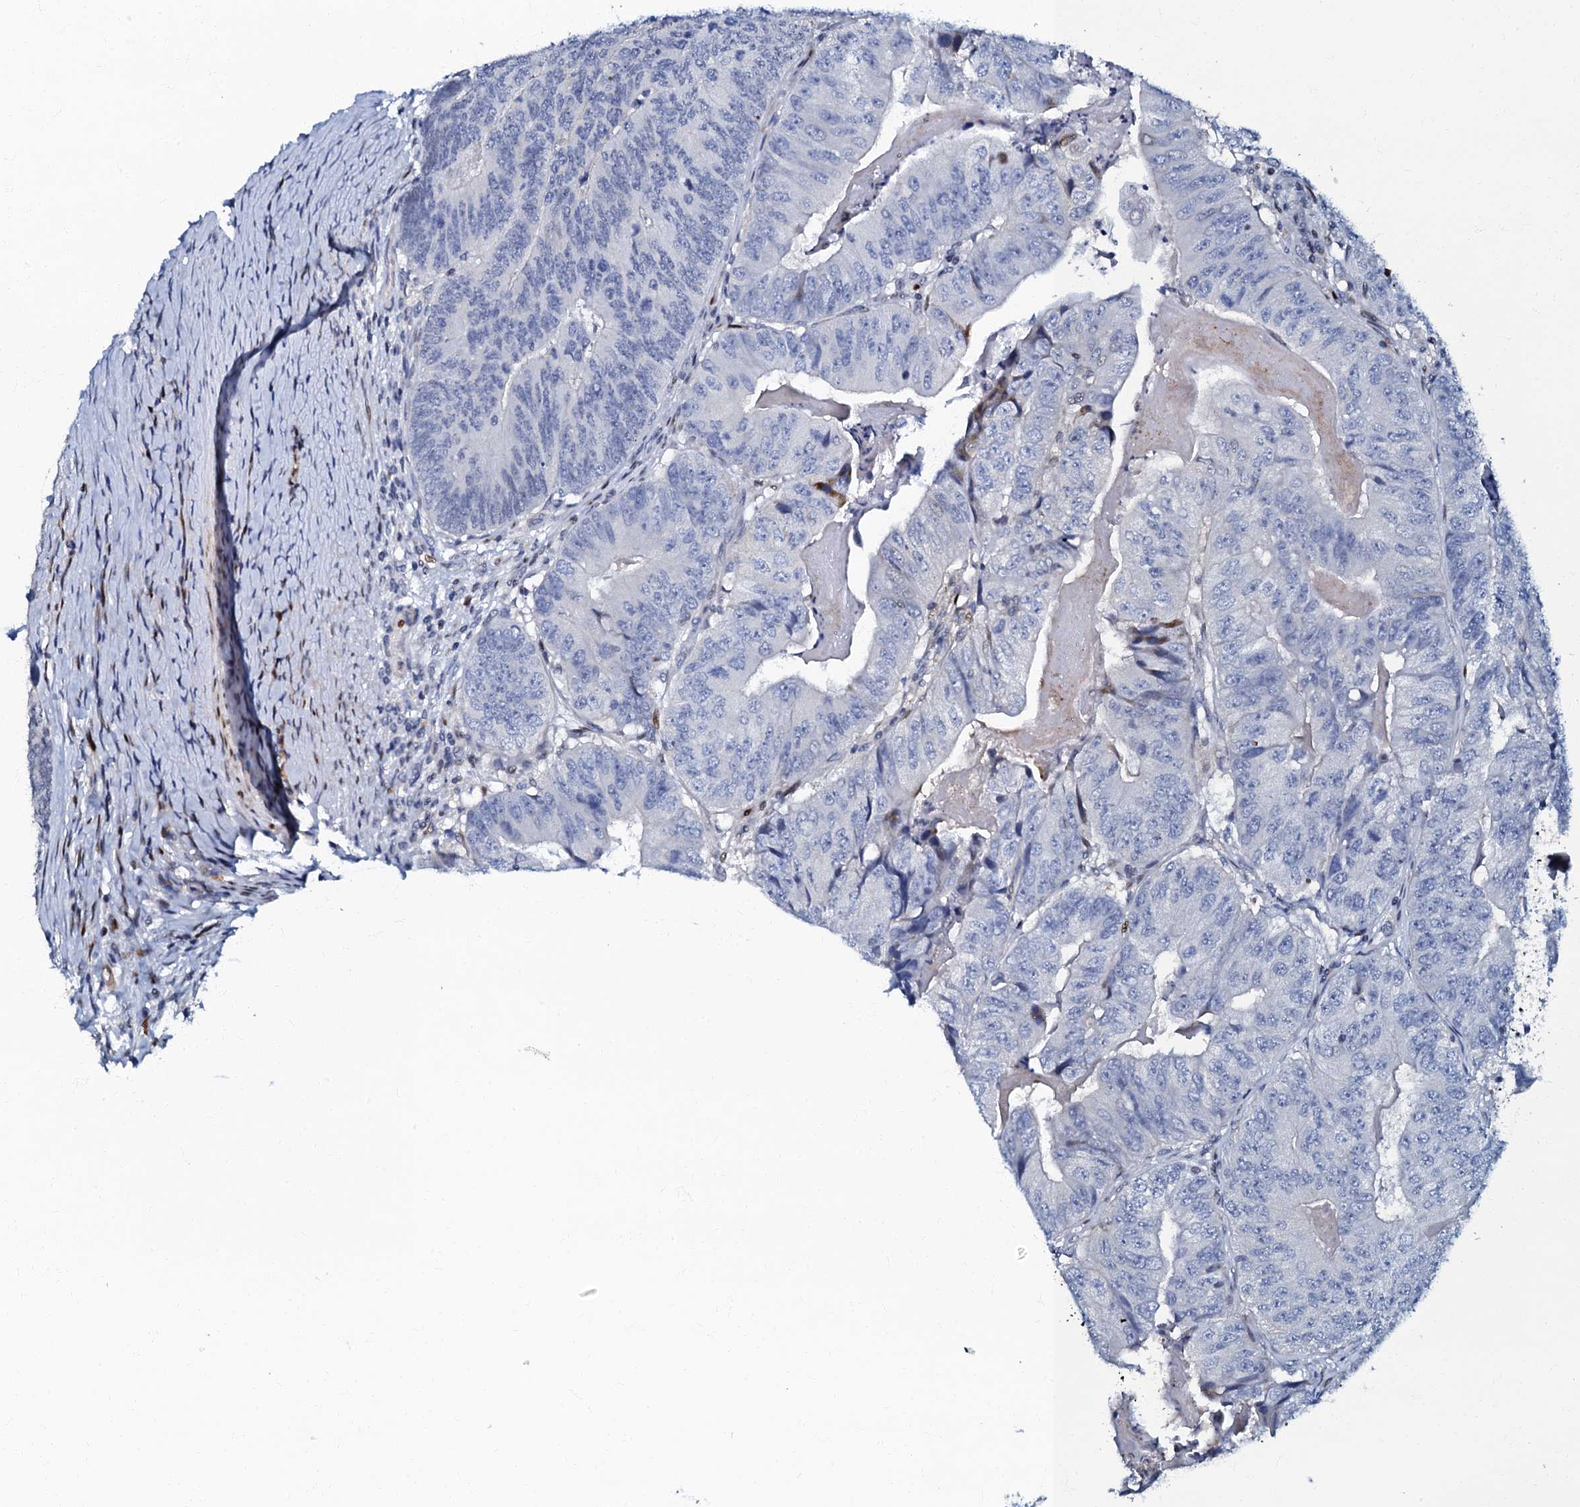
{"staining": {"intensity": "negative", "quantity": "none", "location": "none"}, "tissue": "colorectal cancer", "cell_type": "Tumor cells", "image_type": "cancer", "snomed": [{"axis": "morphology", "description": "Adenocarcinoma, NOS"}, {"axis": "topography", "description": "Colon"}], "caption": "The micrograph displays no significant positivity in tumor cells of colorectal adenocarcinoma.", "gene": "MFSD5", "patient": {"sex": "female", "age": 67}}